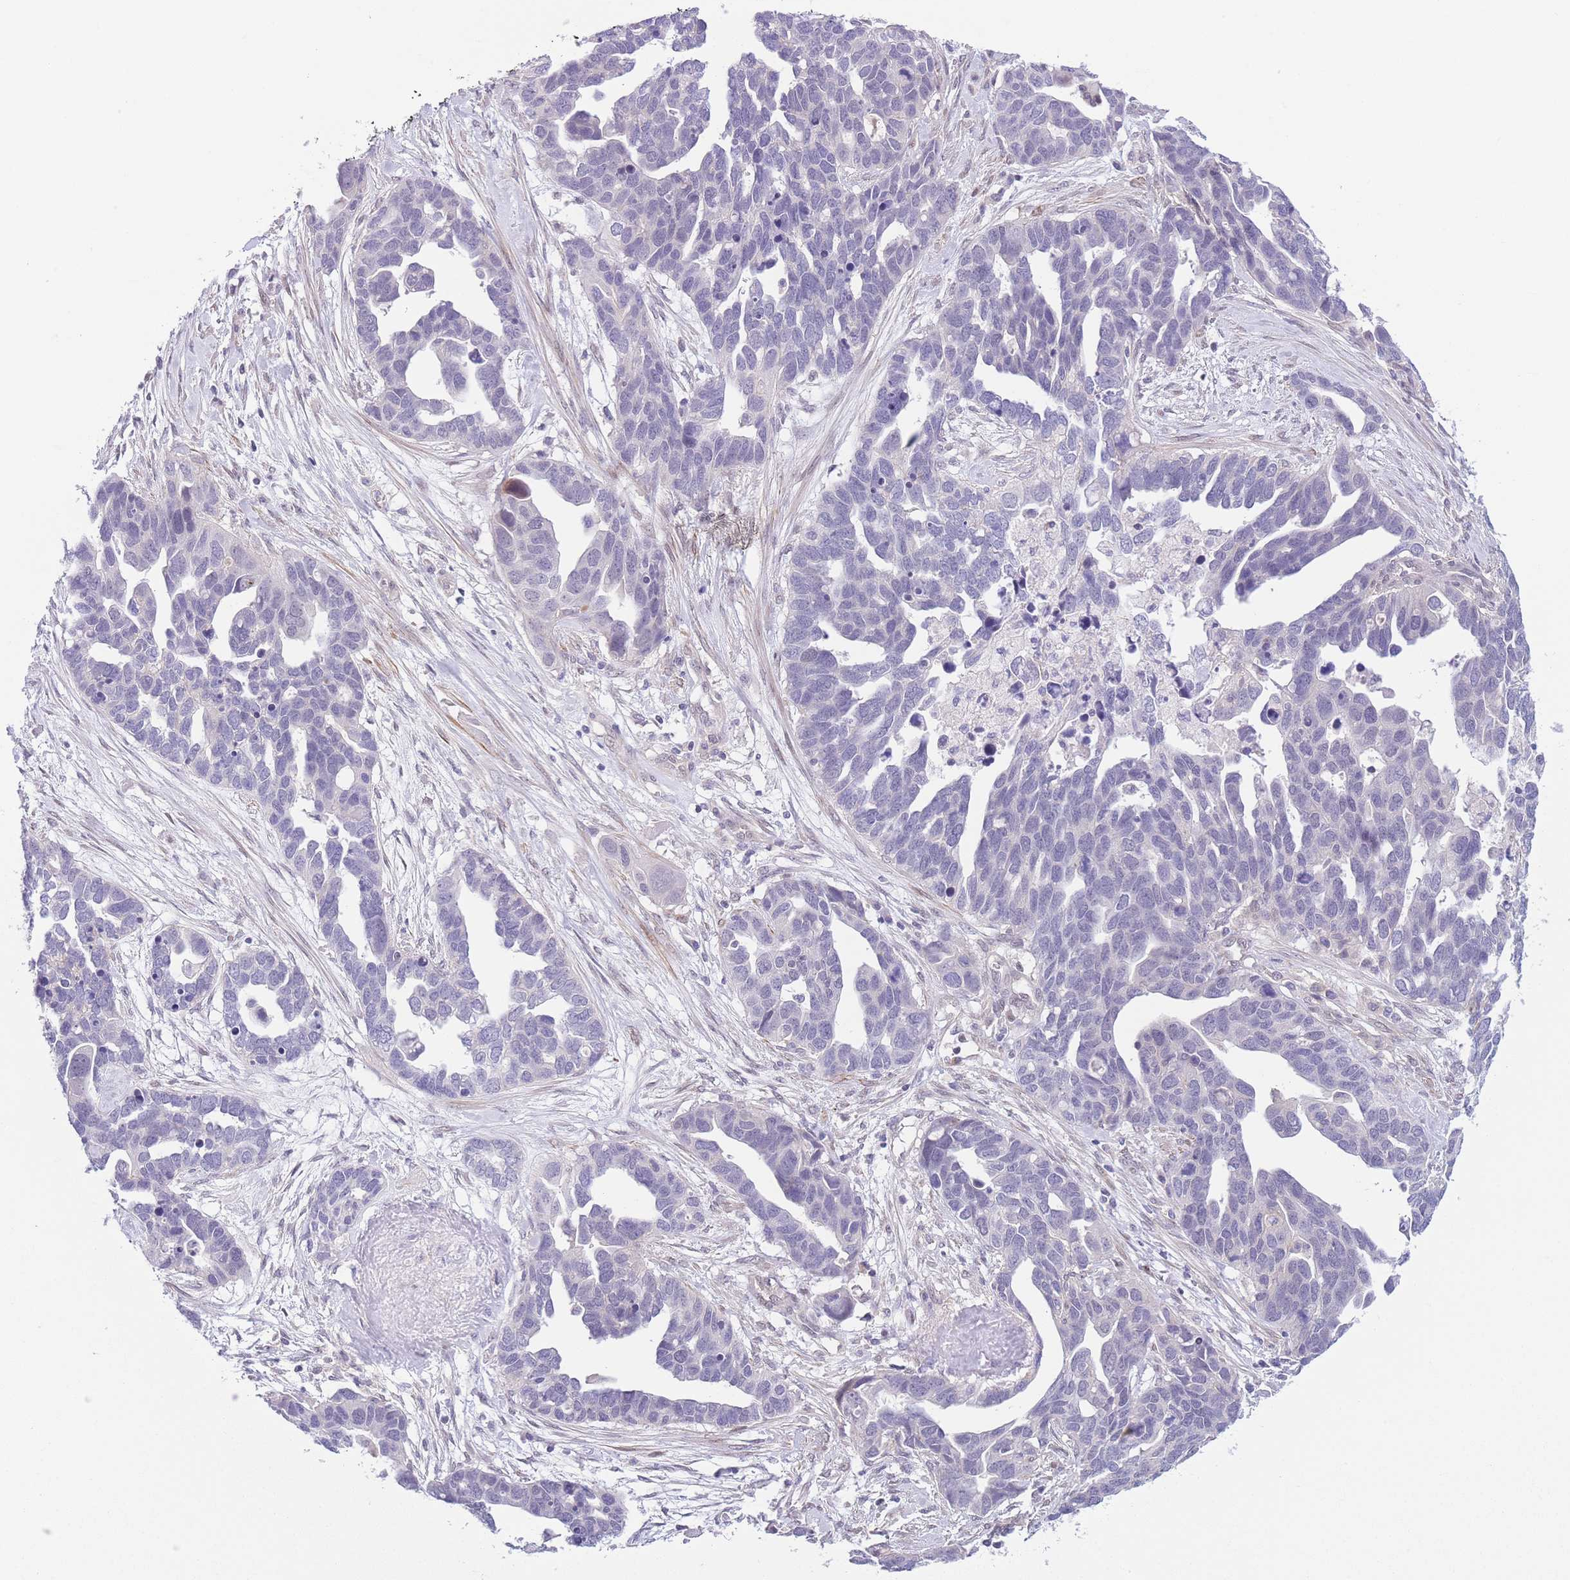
{"staining": {"intensity": "negative", "quantity": "none", "location": "none"}, "tissue": "ovarian cancer", "cell_type": "Tumor cells", "image_type": "cancer", "snomed": [{"axis": "morphology", "description": "Cystadenocarcinoma, serous, NOS"}, {"axis": "topography", "description": "Ovary"}], "caption": "Immunohistochemical staining of human serous cystadenocarcinoma (ovarian) displays no significant staining in tumor cells.", "gene": "C9orf152", "patient": {"sex": "female", "age": 54}}